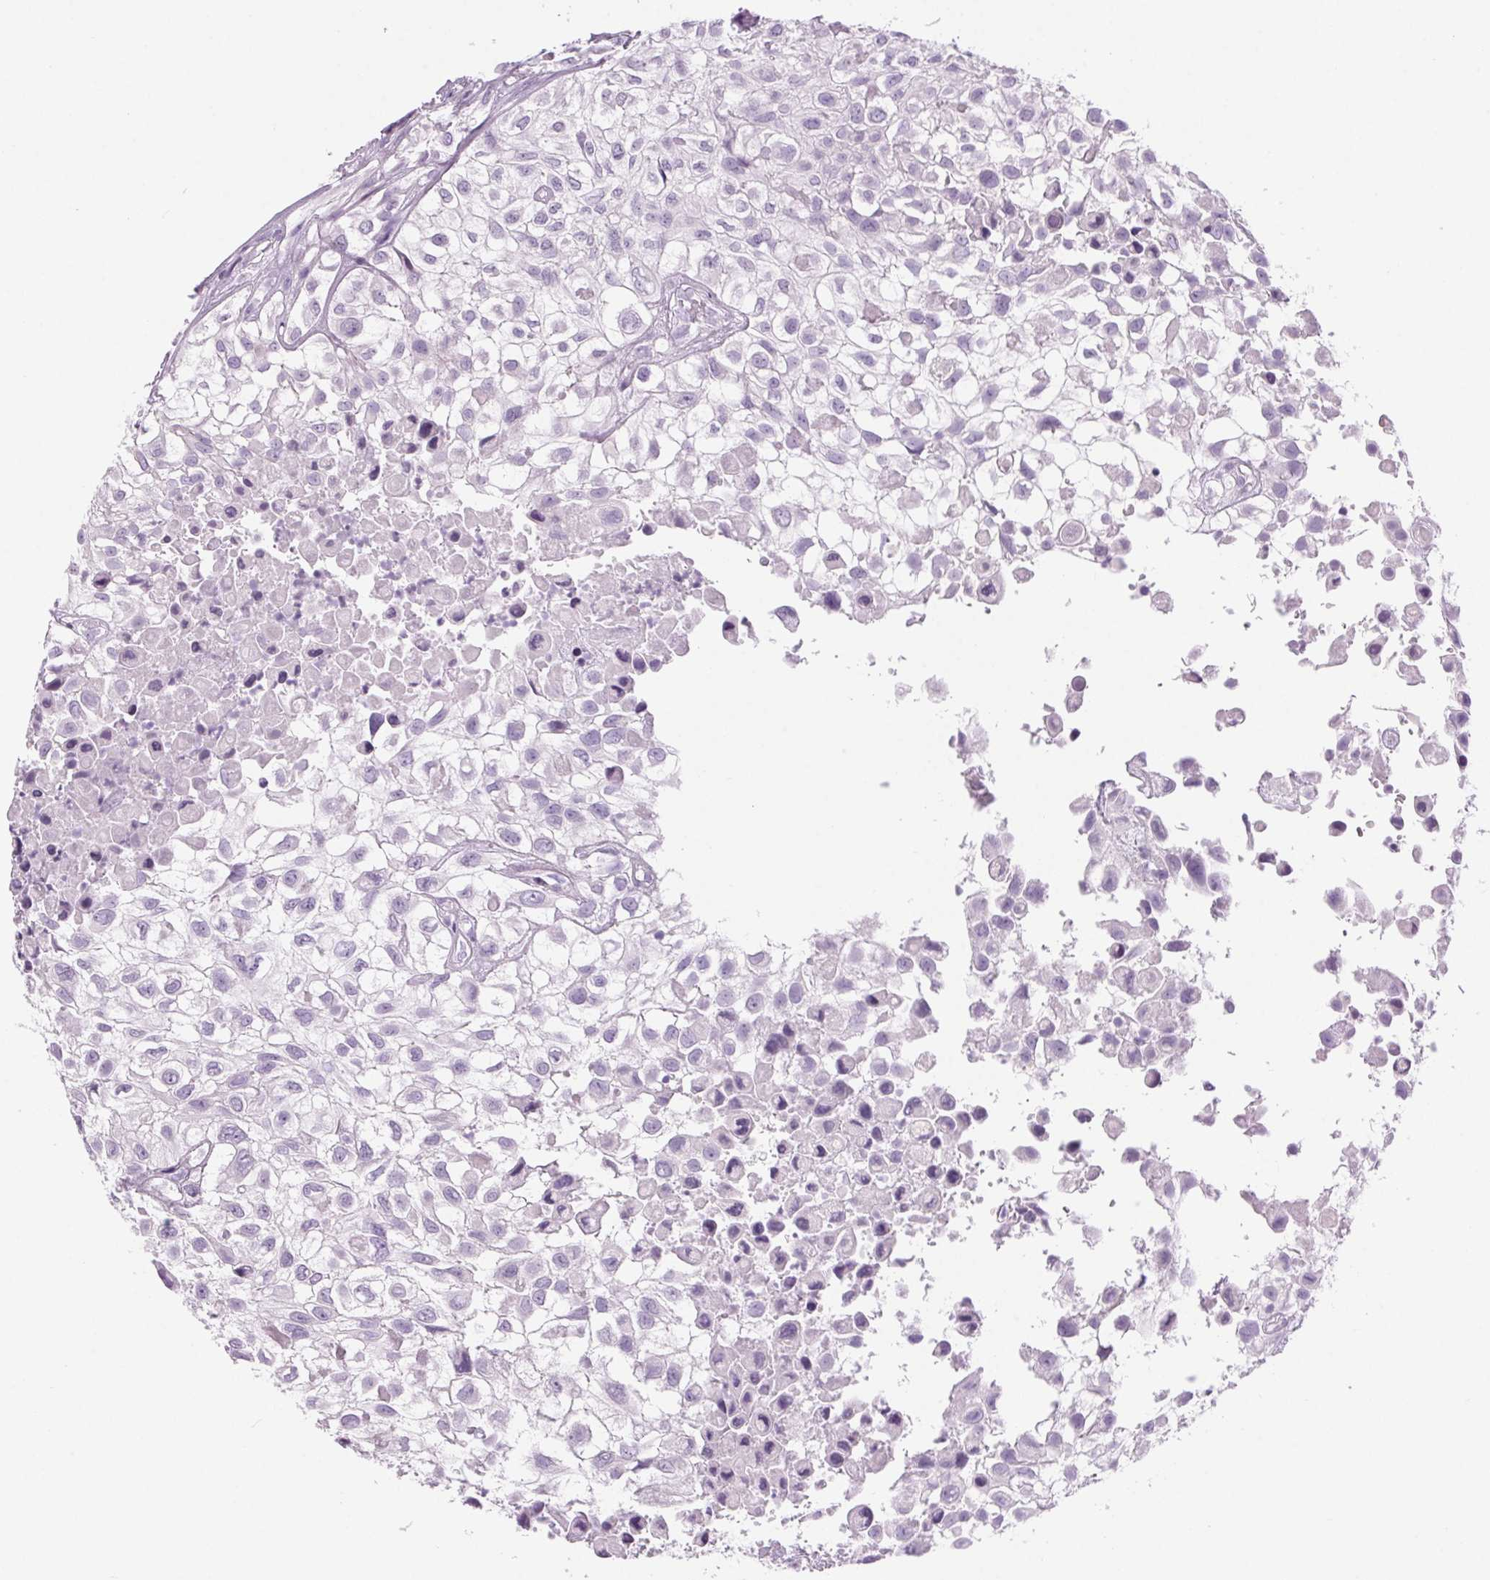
{"staining": {"intensity": "negative", "quantity": "none", "location": "none"}, "tissue": "urothelial cancer", "cell_type": "Tumor cells", "image_type": "cancer", "snomed": [{"axis": "morphology", "description": "Urothelial carcinoma, High grade"}, {"axis": "topography", "description": "Urinary bladder"}], "caption": "This photomicrograph is of high-grade urothelial carcinoma stained with immunohistochemistry (IHC) to label a protein in brown with the nuclei are counter-stained blue. There is no staining in tumor cells.", "gene": "LRP2", "patient": {"sex": "male", "age": 56}}